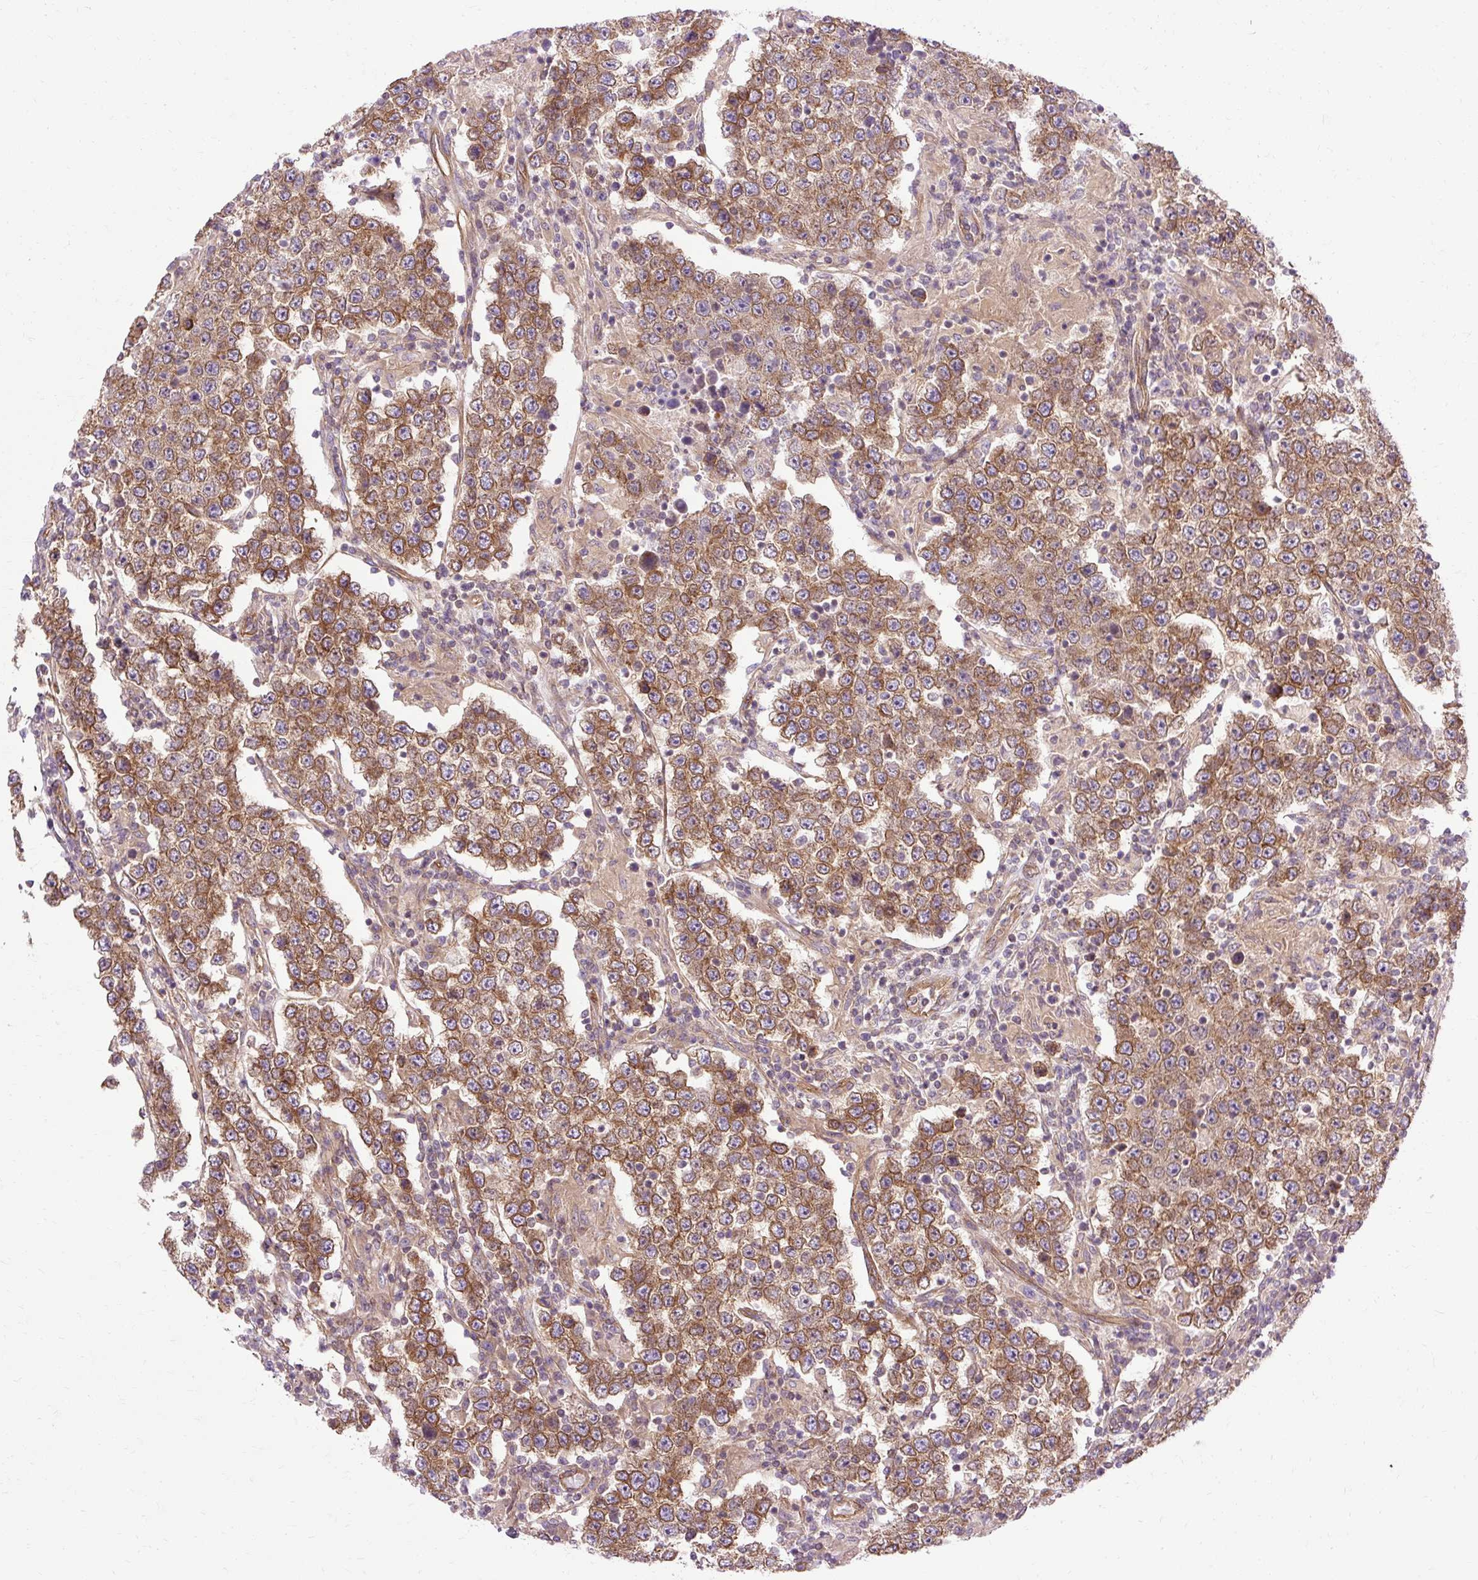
{"staining": {"intensity": "moderate", "quantity": ">75%", "location": "cytoplasmic/membranous"}, "tissue": "testis cancer", "cell_type": "Tumor cells", "image_type": "cancer", "snomed": [{"axis": "morphology", "description": "Normal tissue, NOS"}, {"axis": "morphology", "description": "Urothelial carcinoma, High grade"}, {"axis": "morphology", "description": "Seminoma, NOS"}, {"axis": "morphology", "description": "Carcinoma, Embryonal, NOS"}, {"axis": "topography", "description": "Urinary bladder"}, {"axis": "topography", "description": "Testis"}], "caption": "Testis urothelial carcinoma (high-grade) stained with a protein marker demonstrates moderate staining in tumor cells.", "gene": "CCDC93", "patient": {"sex": "male", "age": 41}}